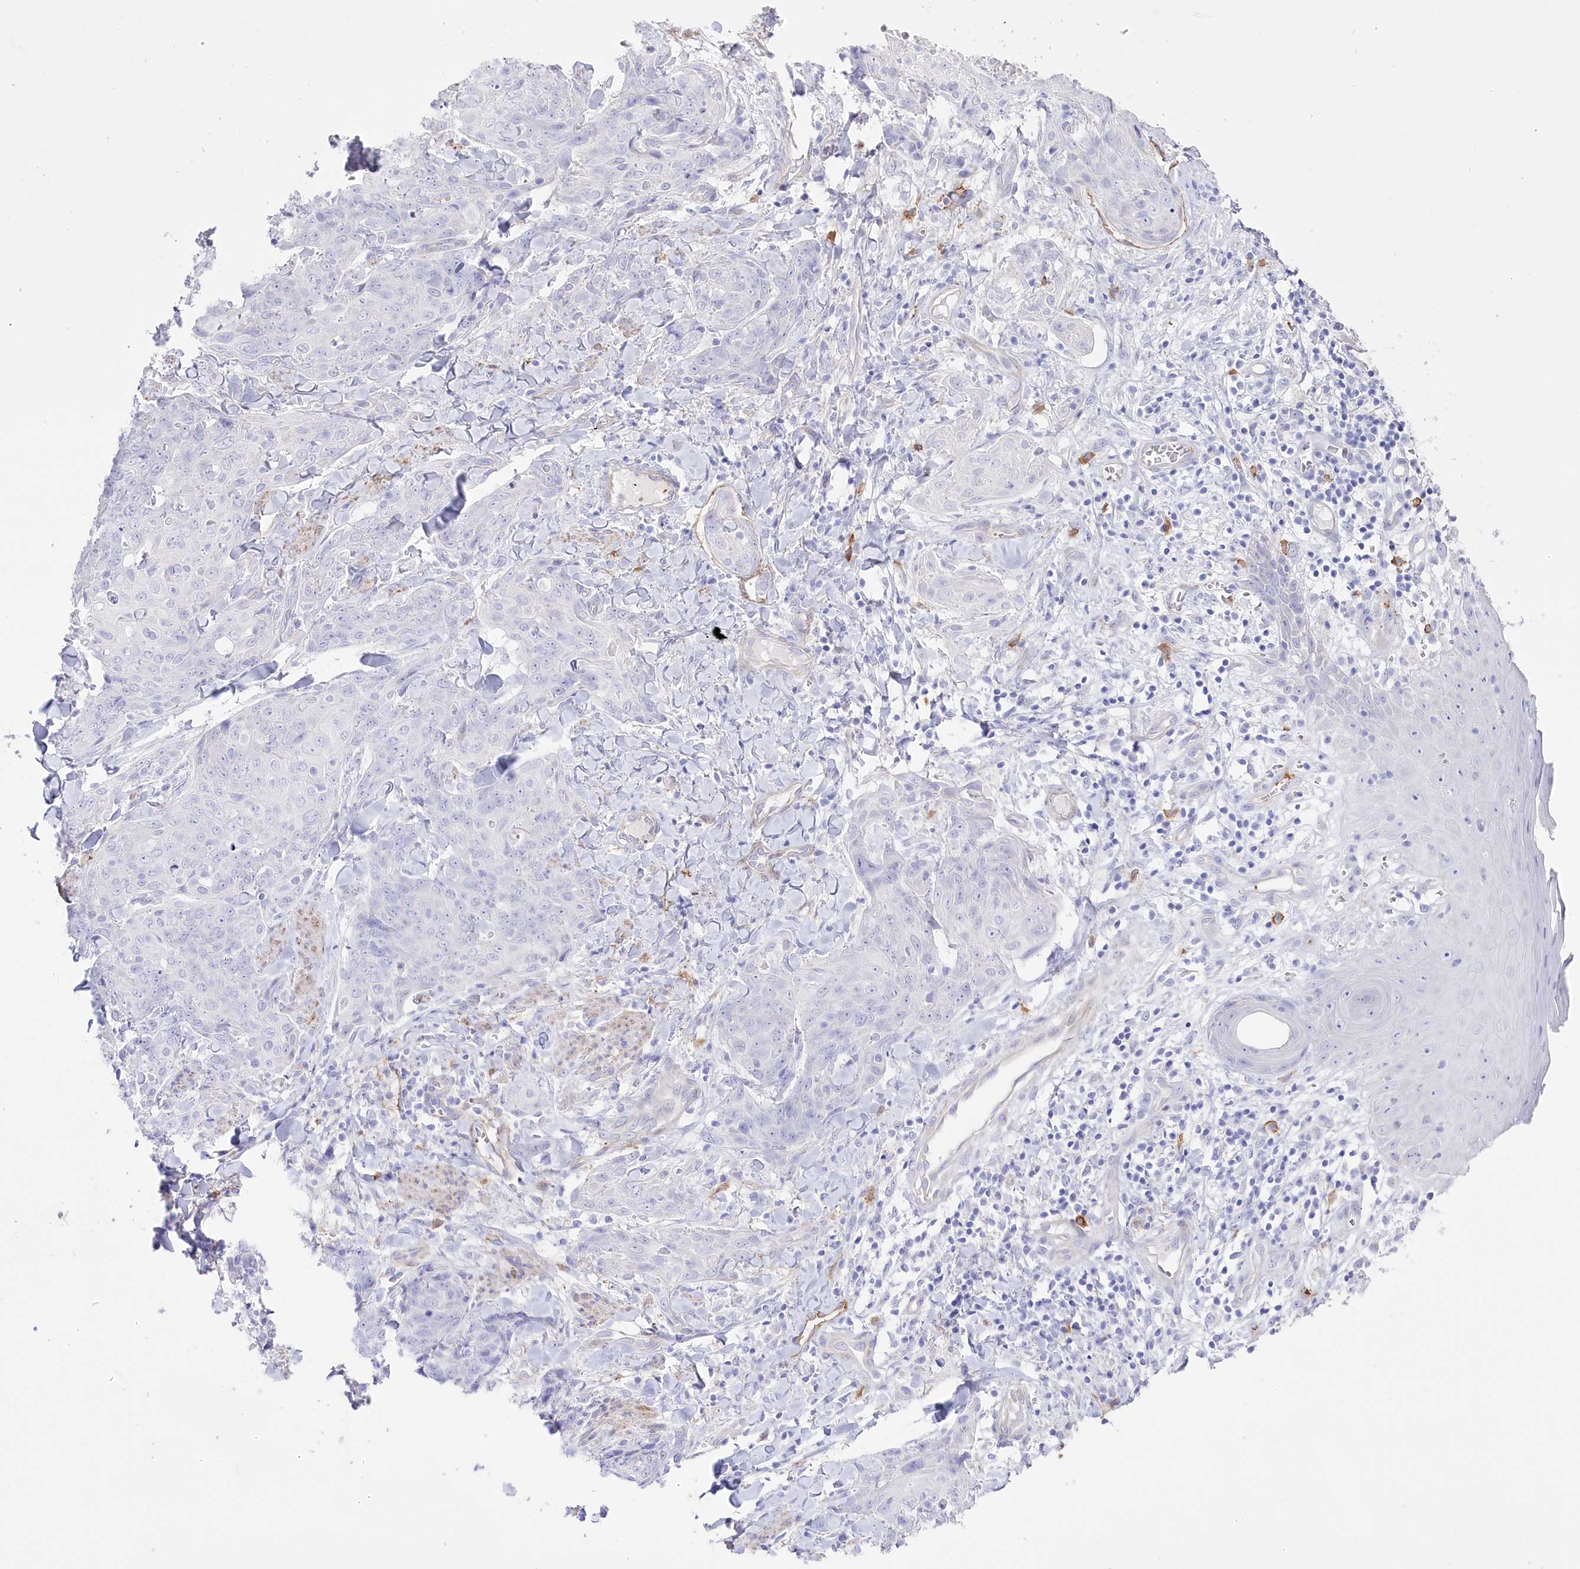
{"staining": {"intensity": "negative", "quantity": "none", "location": "none"}, "tissue": "skin cancer", "cell_type": "Tumor cells", "image_type": "cancer", "snomed": [{"axis": "morphology", "description": "Squamous cell carcinoma, NOS"}, {"axis": "topography", "description": "Skin"}, {"axis": "topography", "description": "Vulva"}], "caption": "Immunohistochemistry (IHC) of human skin squamous cell carcinoma shows no positivity in tumor cells.", "gene": "SLC39A10", "patient": {"sex": "female", "age": 85}}